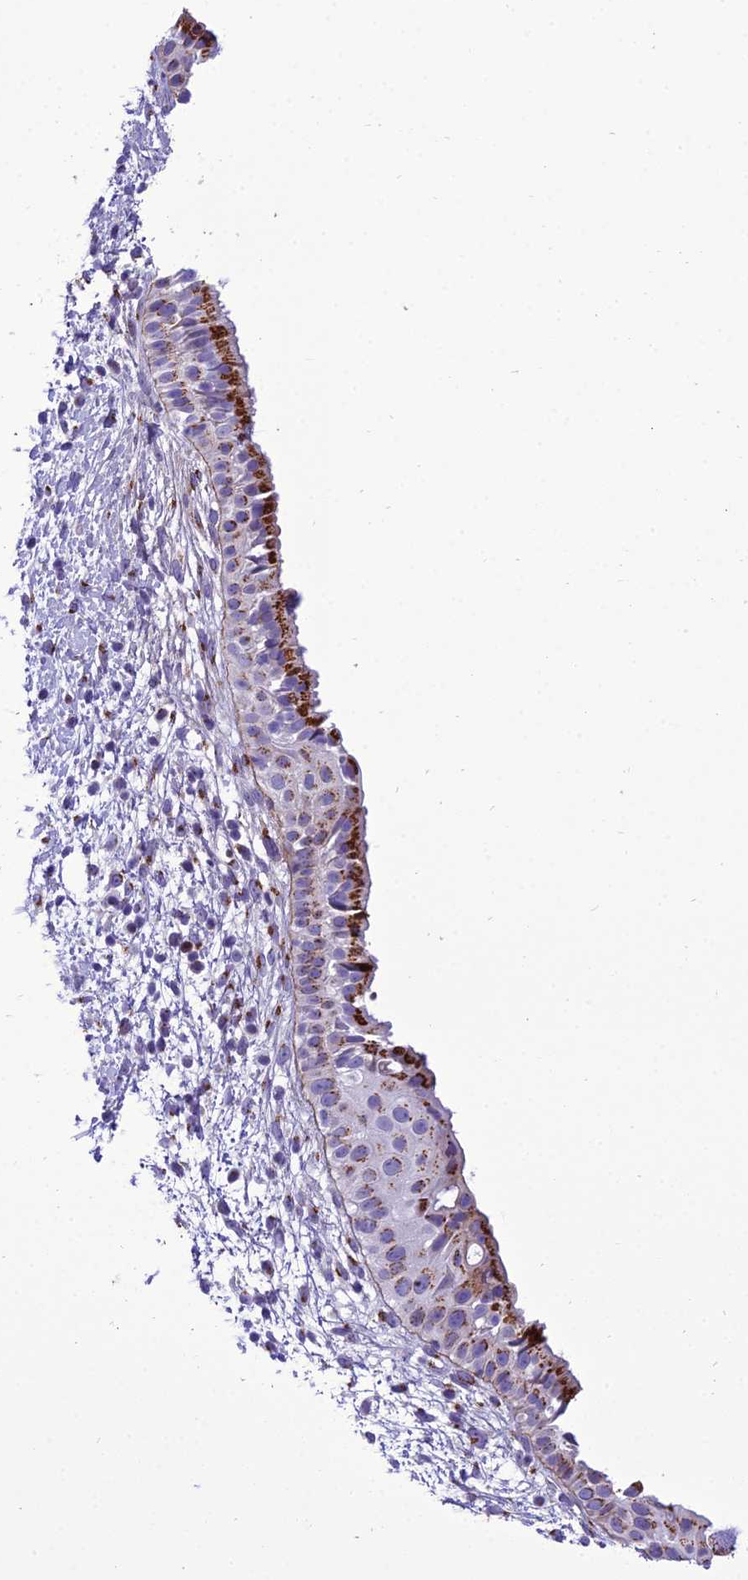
{"staining": {"intensity": "strong", "quantity": "25%-75%", "location": "cytoplasmic/membranous"}, "tissue": "nasopharynx", "cell_type": "Respiratory epithelial cells", "image_type": "normal", "snomed": [{"axis": "morphology", "description": "Normal tissue, NOS"}, {"axis": "topography", "description": "Nasopharynx"}], "caption": "Immunohistochemistry (IHC) (DAB) staining of unremarkable human nasopharynx demonstrates strong cytoplasmic/membranous protein positivity in approximately 25%-75% of respiratory epithelial cells.", "gene": "GOLM2", "patient": {"sex": "male", "age": 22}}